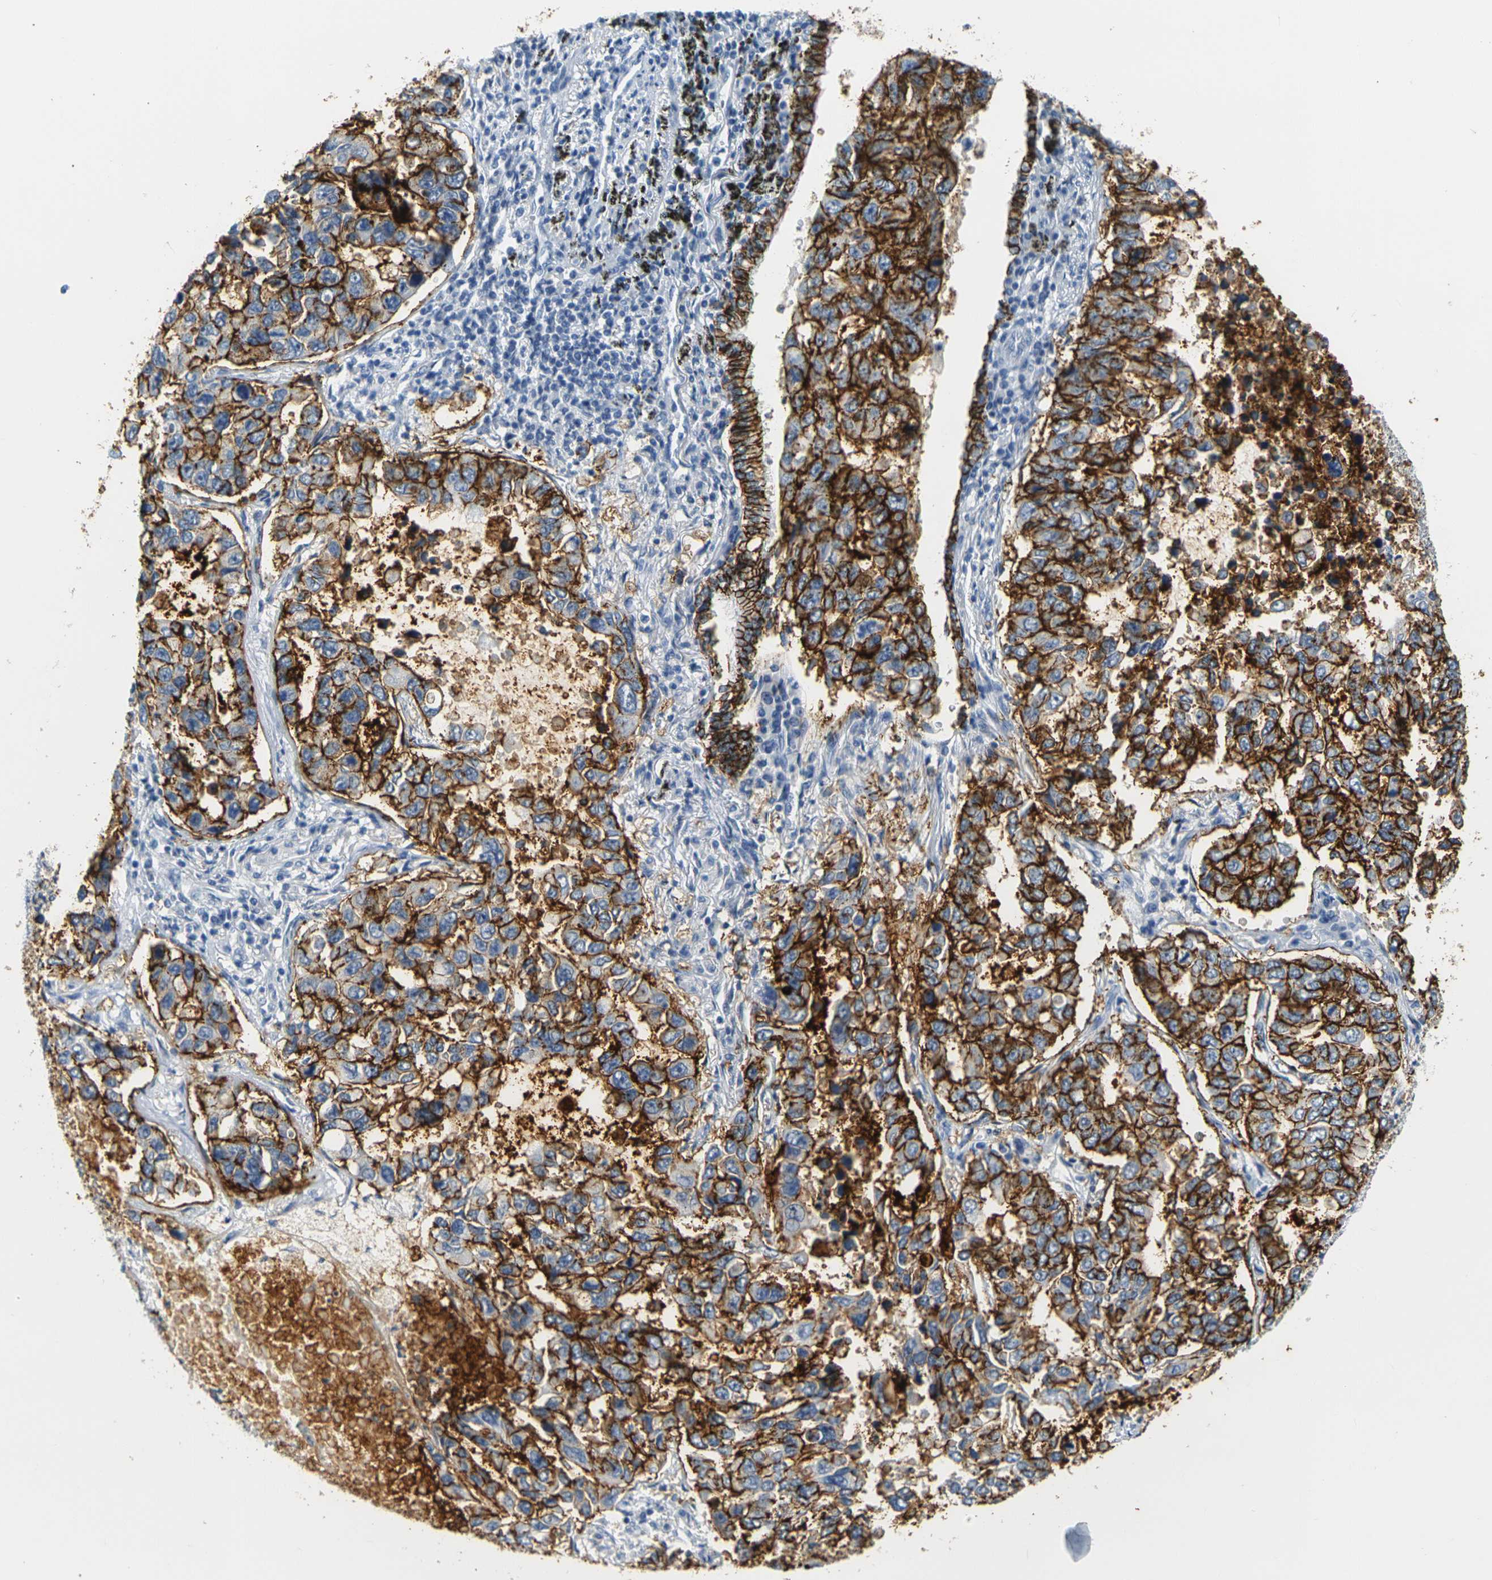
{"staining": {"intensity": "strong", "quantity": ">75%", "location": "cytoplasmic/membranous"}, "tissue": "lung cancer", "cell_type": "Tumor cells", "image_type": "cancer", "snomed": [{"axis": "morphology", "description": "Adenocarcinoma, NOS"}, {"axis": "topography", "description": "Lung"}], "caption": "High-magnification brightfield microscopy of adenocarcinoma (lung) stained with DAB (brown) and counterstained with hematoxylin (blue). tumor cells exhibit strong cytoplasmic/membranous expression is present in about>75% of cells.", "gene": "CLDN7", "patient": {"sex": "male", "age": 64}}